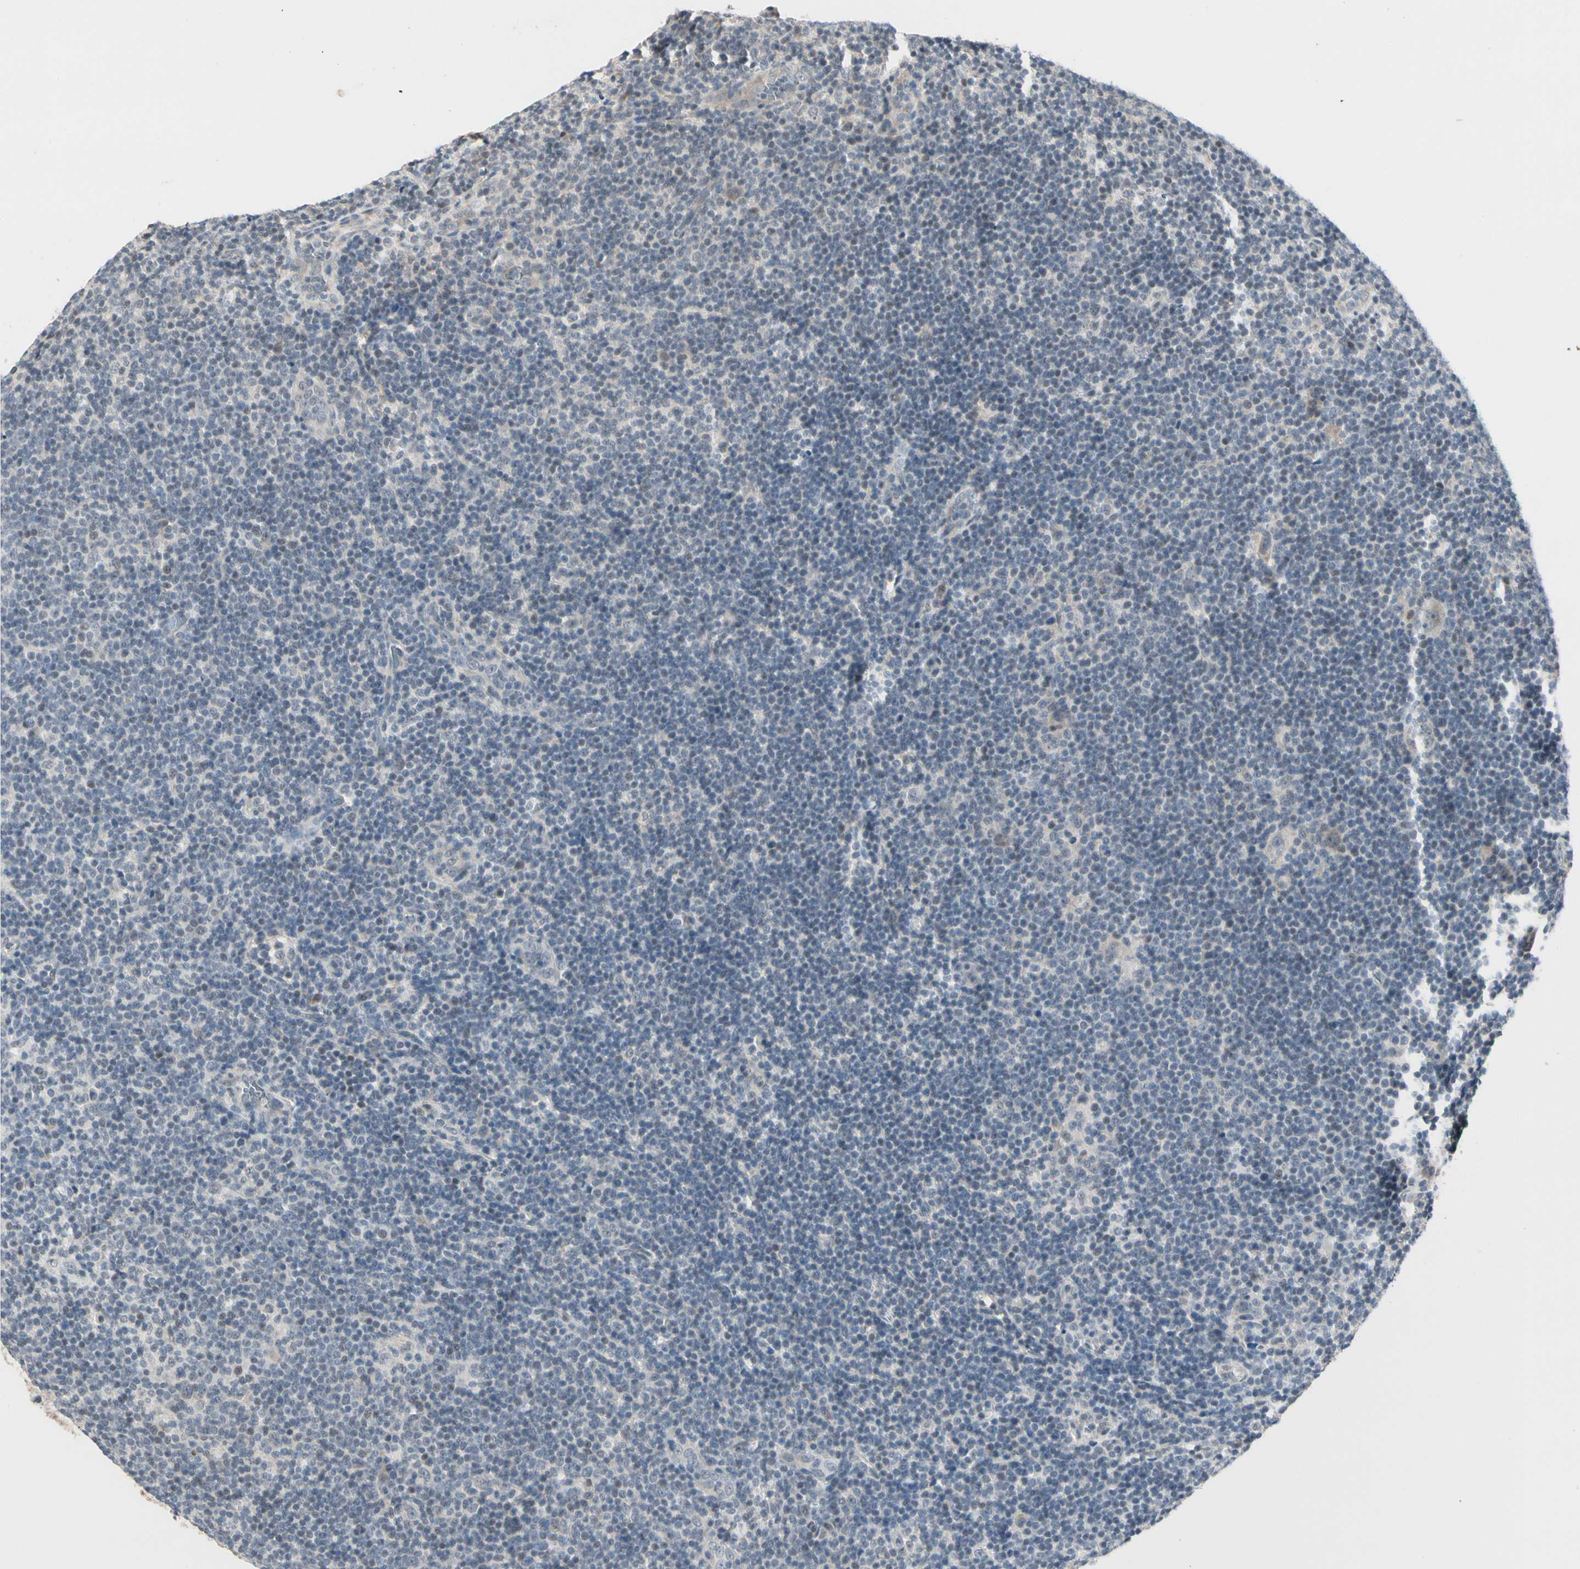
{"staining": {"intensity": "negative", "quantity": "none", "location": "none"}, "tissue": "lymphoma", "cell_type": "Tumor cells", "image_type": "cancer", "snomed": [{"axis": "morphology", "description": "Hodgkin's disease, NOS"}, {"axis": "topography", "description": "Lymph node"}], "caption": "Protein analysis of Hodgkin's disease exhibits no significant expression in tumor cells.", "gene": "GREM1", "patient": {"sex": "female", "age": 57}}